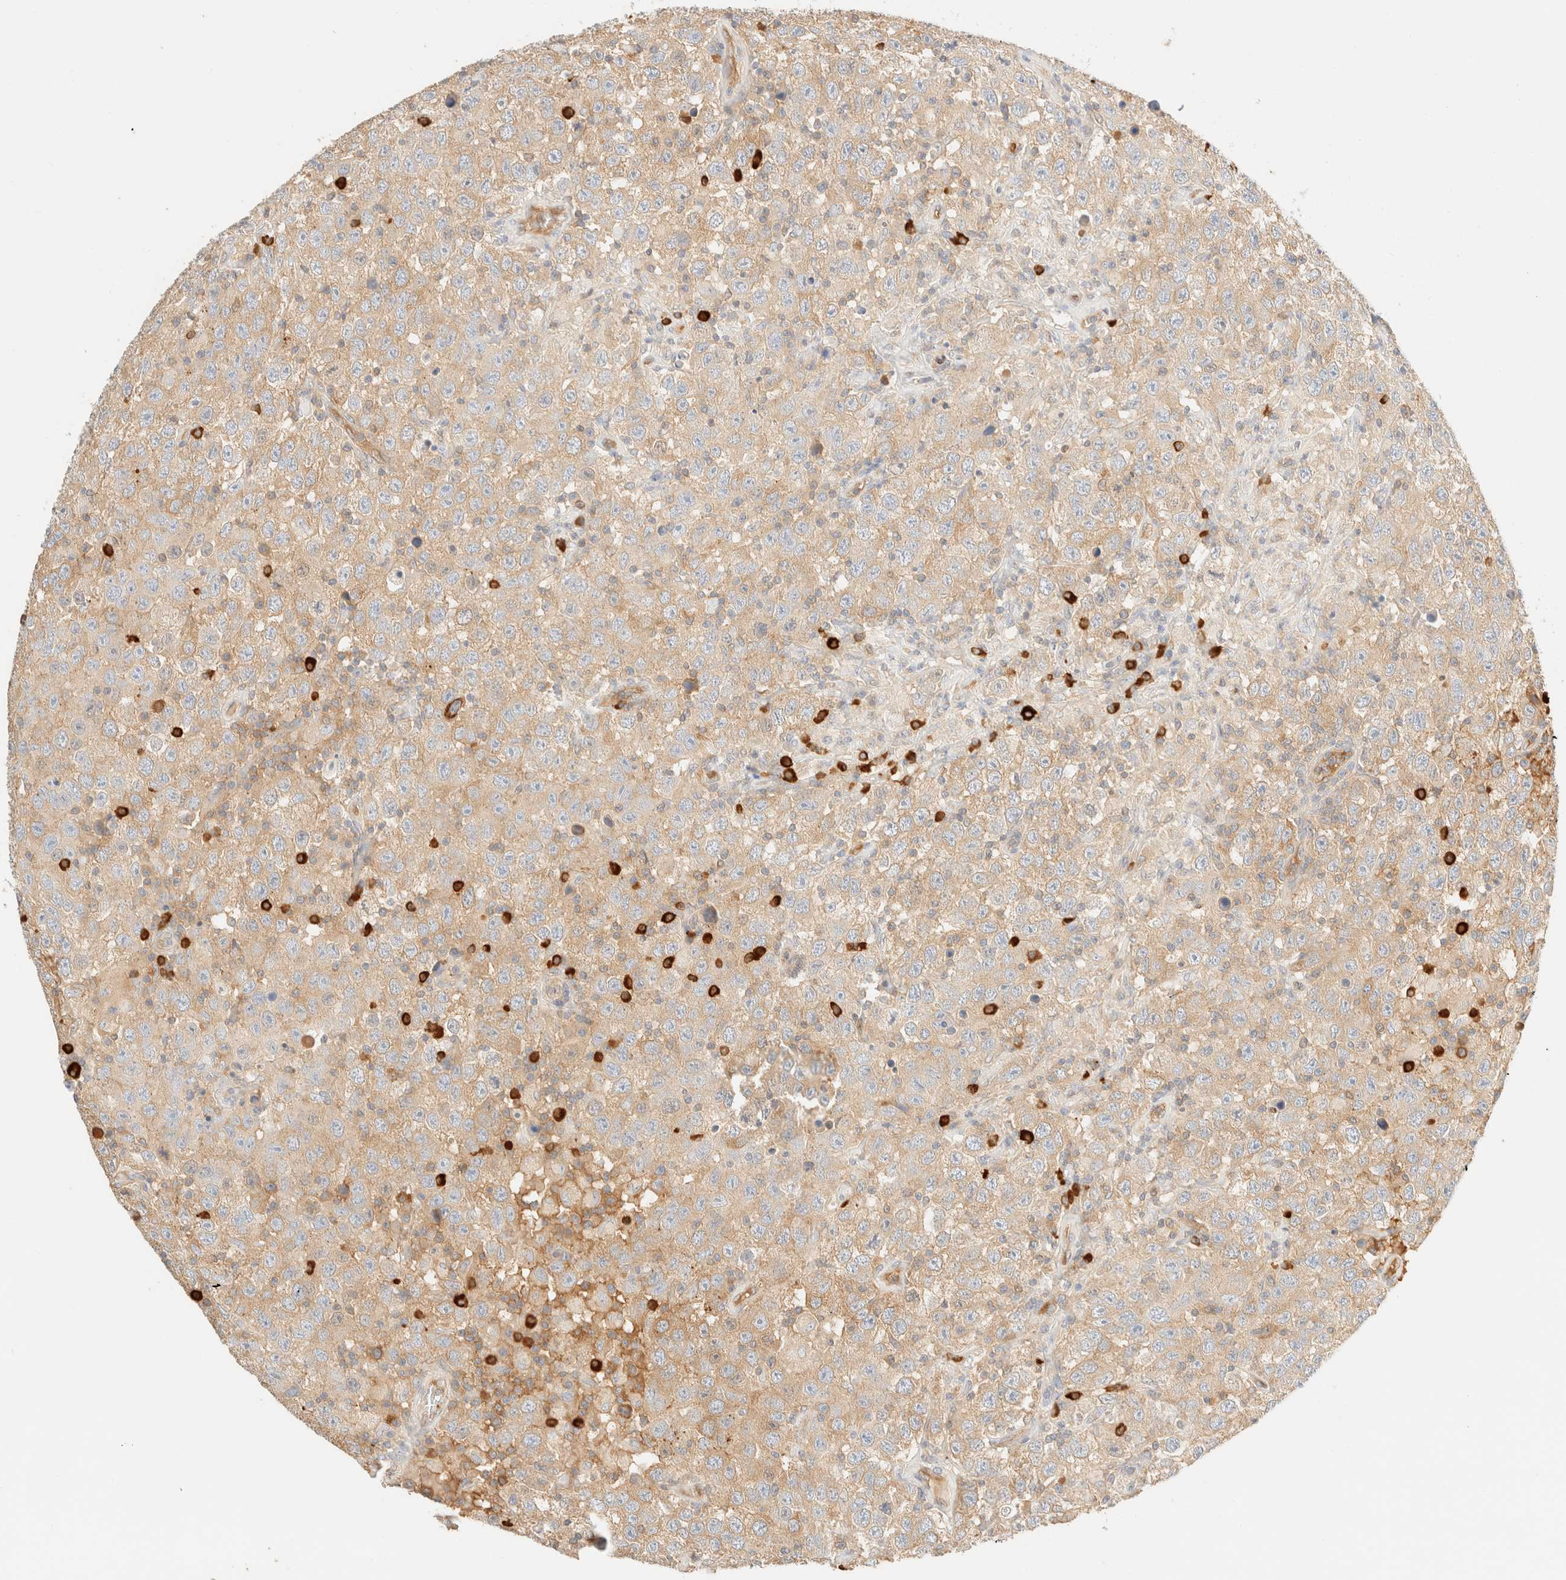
{"staining": {"intensity": "moderate", "quantity": ">75%", "location": "cytoplasmic/membranous"}, "tissue": "testis cancer", "cell_type": "Tumor cells", "image_type": "cancer", "snomed": [{"axis": "morphology", "description": "Seminoma, NOS"}, {"axis": "topography", "description": "Testis"}], "caption": "IHC of human testis cancer (seminoma) shows medium levels of moderate cytoplasmic/membranous positivity in approximately >75% of tumor cells. The staining was performed using DAB to visualize the protein expression in brown, while the nuclei were stained in blue with hematoxylin (Magnification: 20x).", "gene": "FHOD1", "patient": {"sex": "male", "age": 41}}